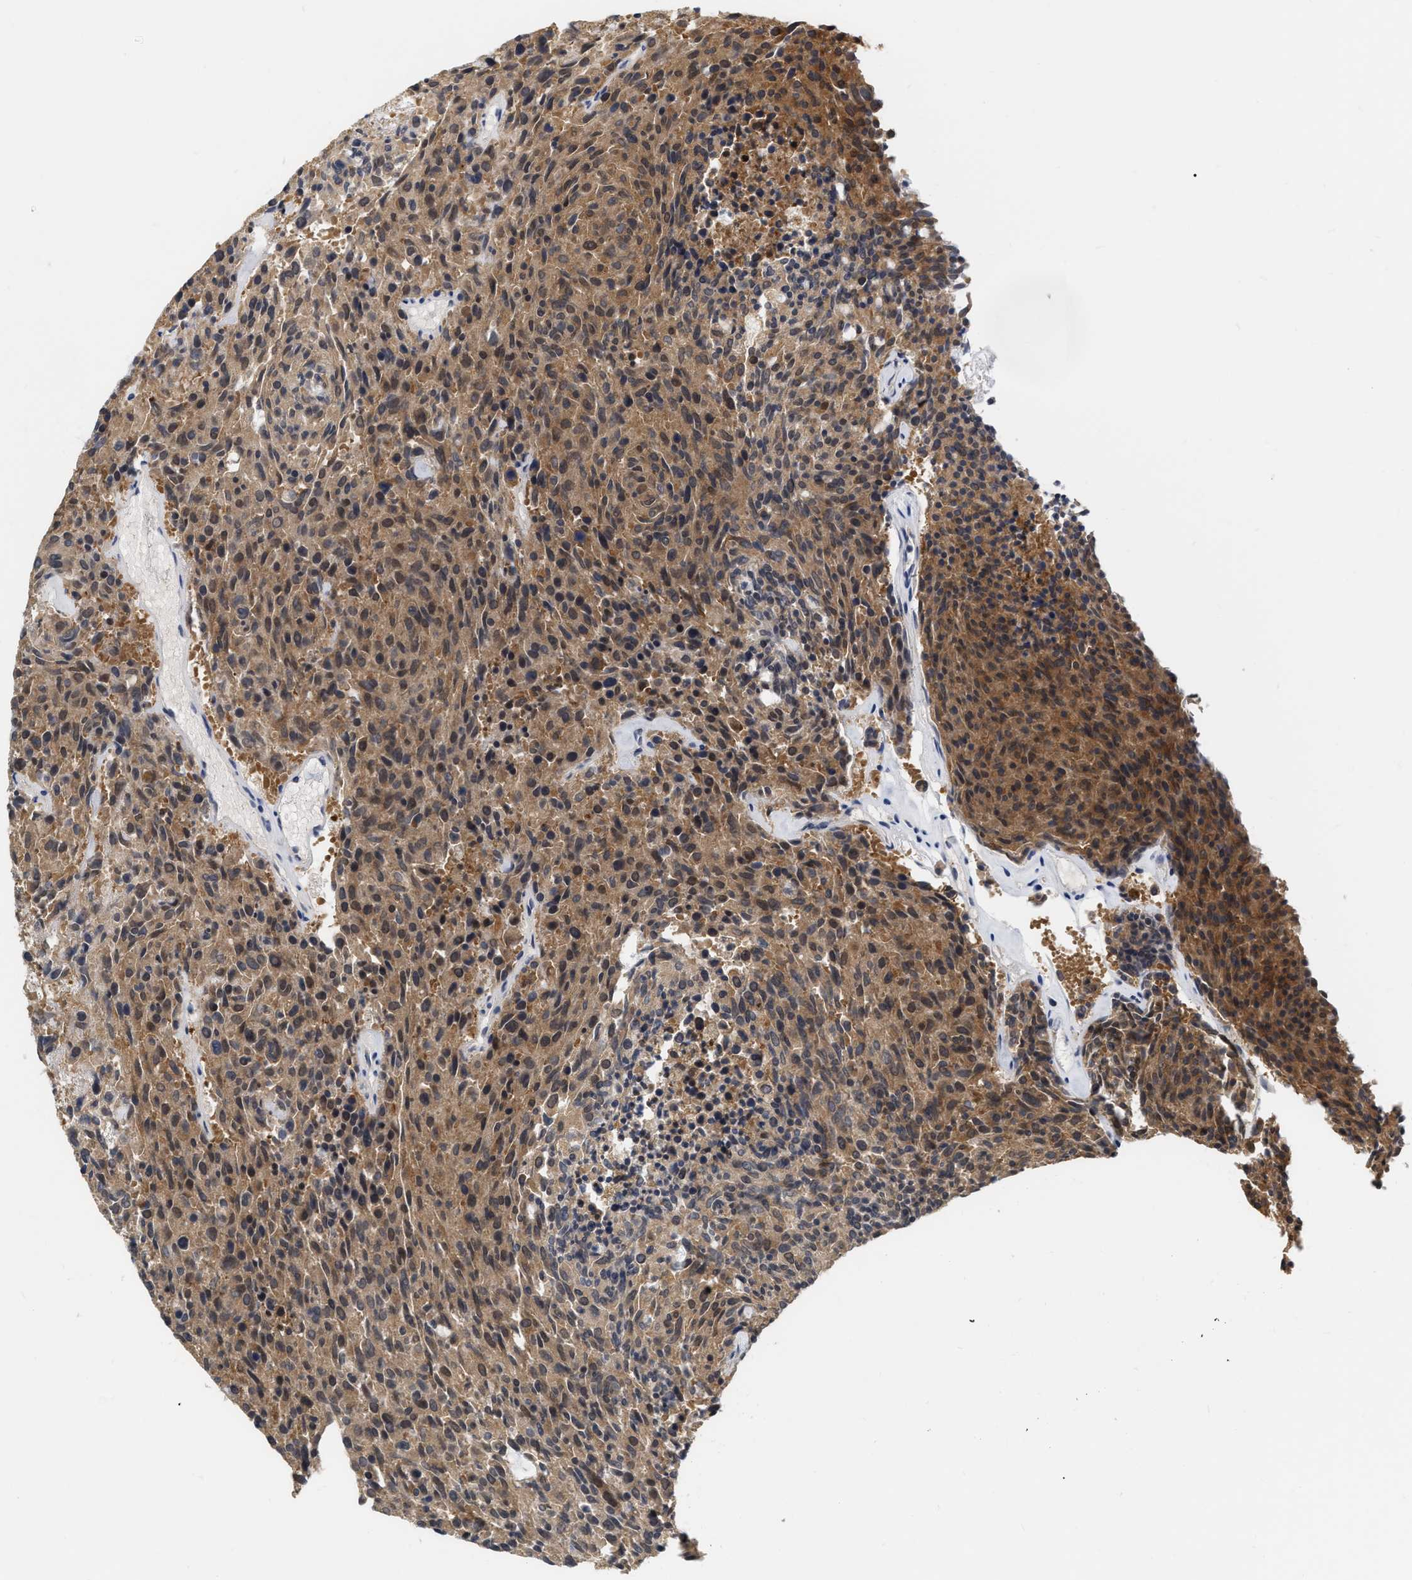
{"staining": {"intensity": "moderate", "quantity": ">75%", "location": "cytoplasmic/membranous"}, "tissue": "carcinoid", "cell_type": "Tumor cells", "image_type": "cancer", "snomed": [{"axis": "morphology", "description": "Carcinoid, malignant, NOS"}, {"axis": "topography", "description": "Pancreas"}], "caption": "Tumor cells reveal medium levels of moderate cytoplasmic/membranous expression in about >75% of cells in human carcinoid.", "gene": "RUVBL1", "patient": {"sex": "female", "age": 54}}